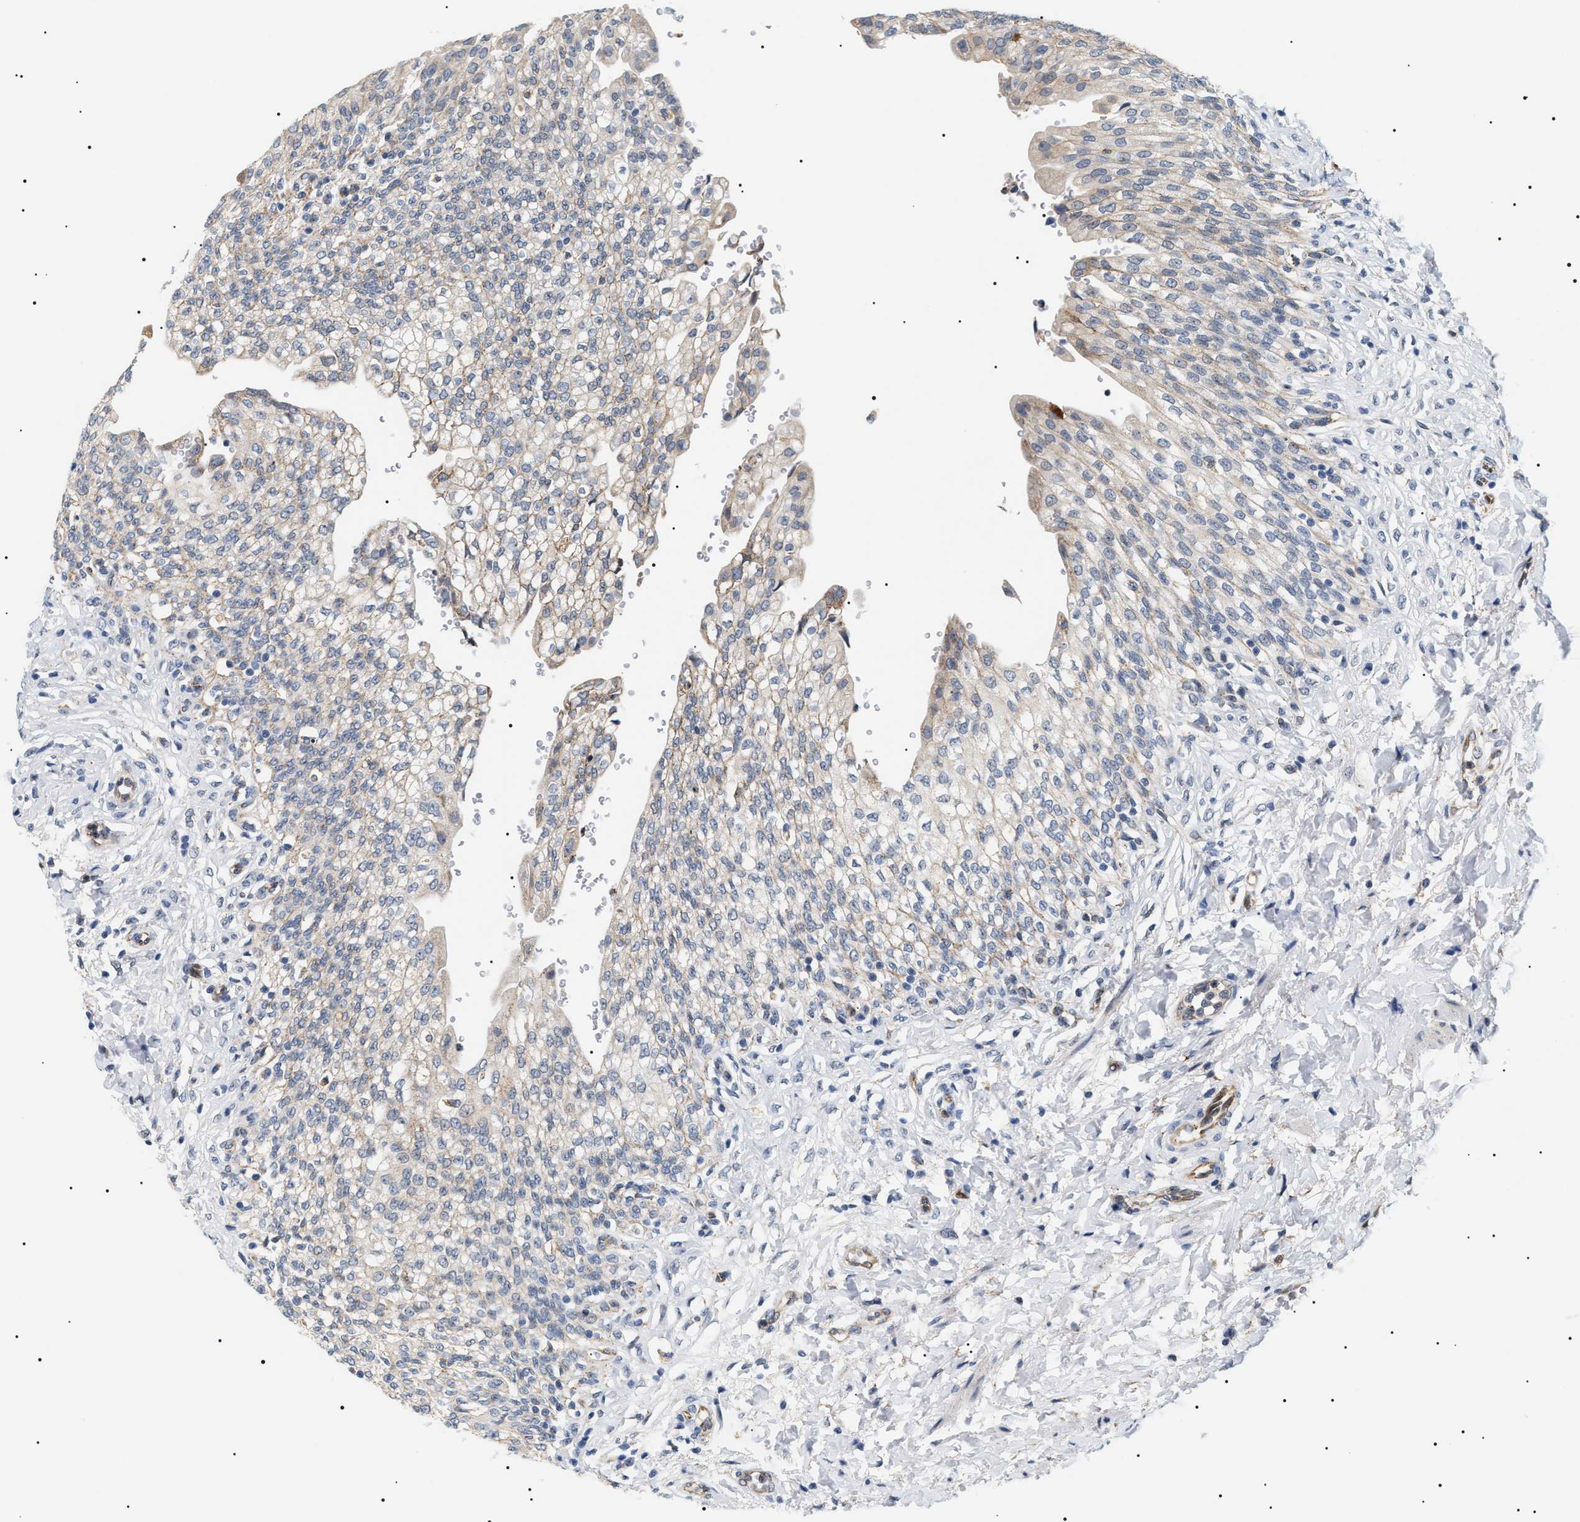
{"staining": {"intensity": "weak", "quantity": "<25%", "location": "cytoplasmic/membranous,nuclear"}, "tissue": "urinary bladder", "cell_type": "Urothelial cells", "image_type": "normal", "snomed": [{"axis": "morphology", "description": "Urothelial carcinoma, High grade"}, {"axis": "topography", "description": "Urinary bladder"}], "caption": "Immunohistochemical staining of normal human urinary bladder demonstrates no significant positivity in urothelial cells.", "gene": "HSD17B11", "patient": {"sex": "male", "age": 46}}